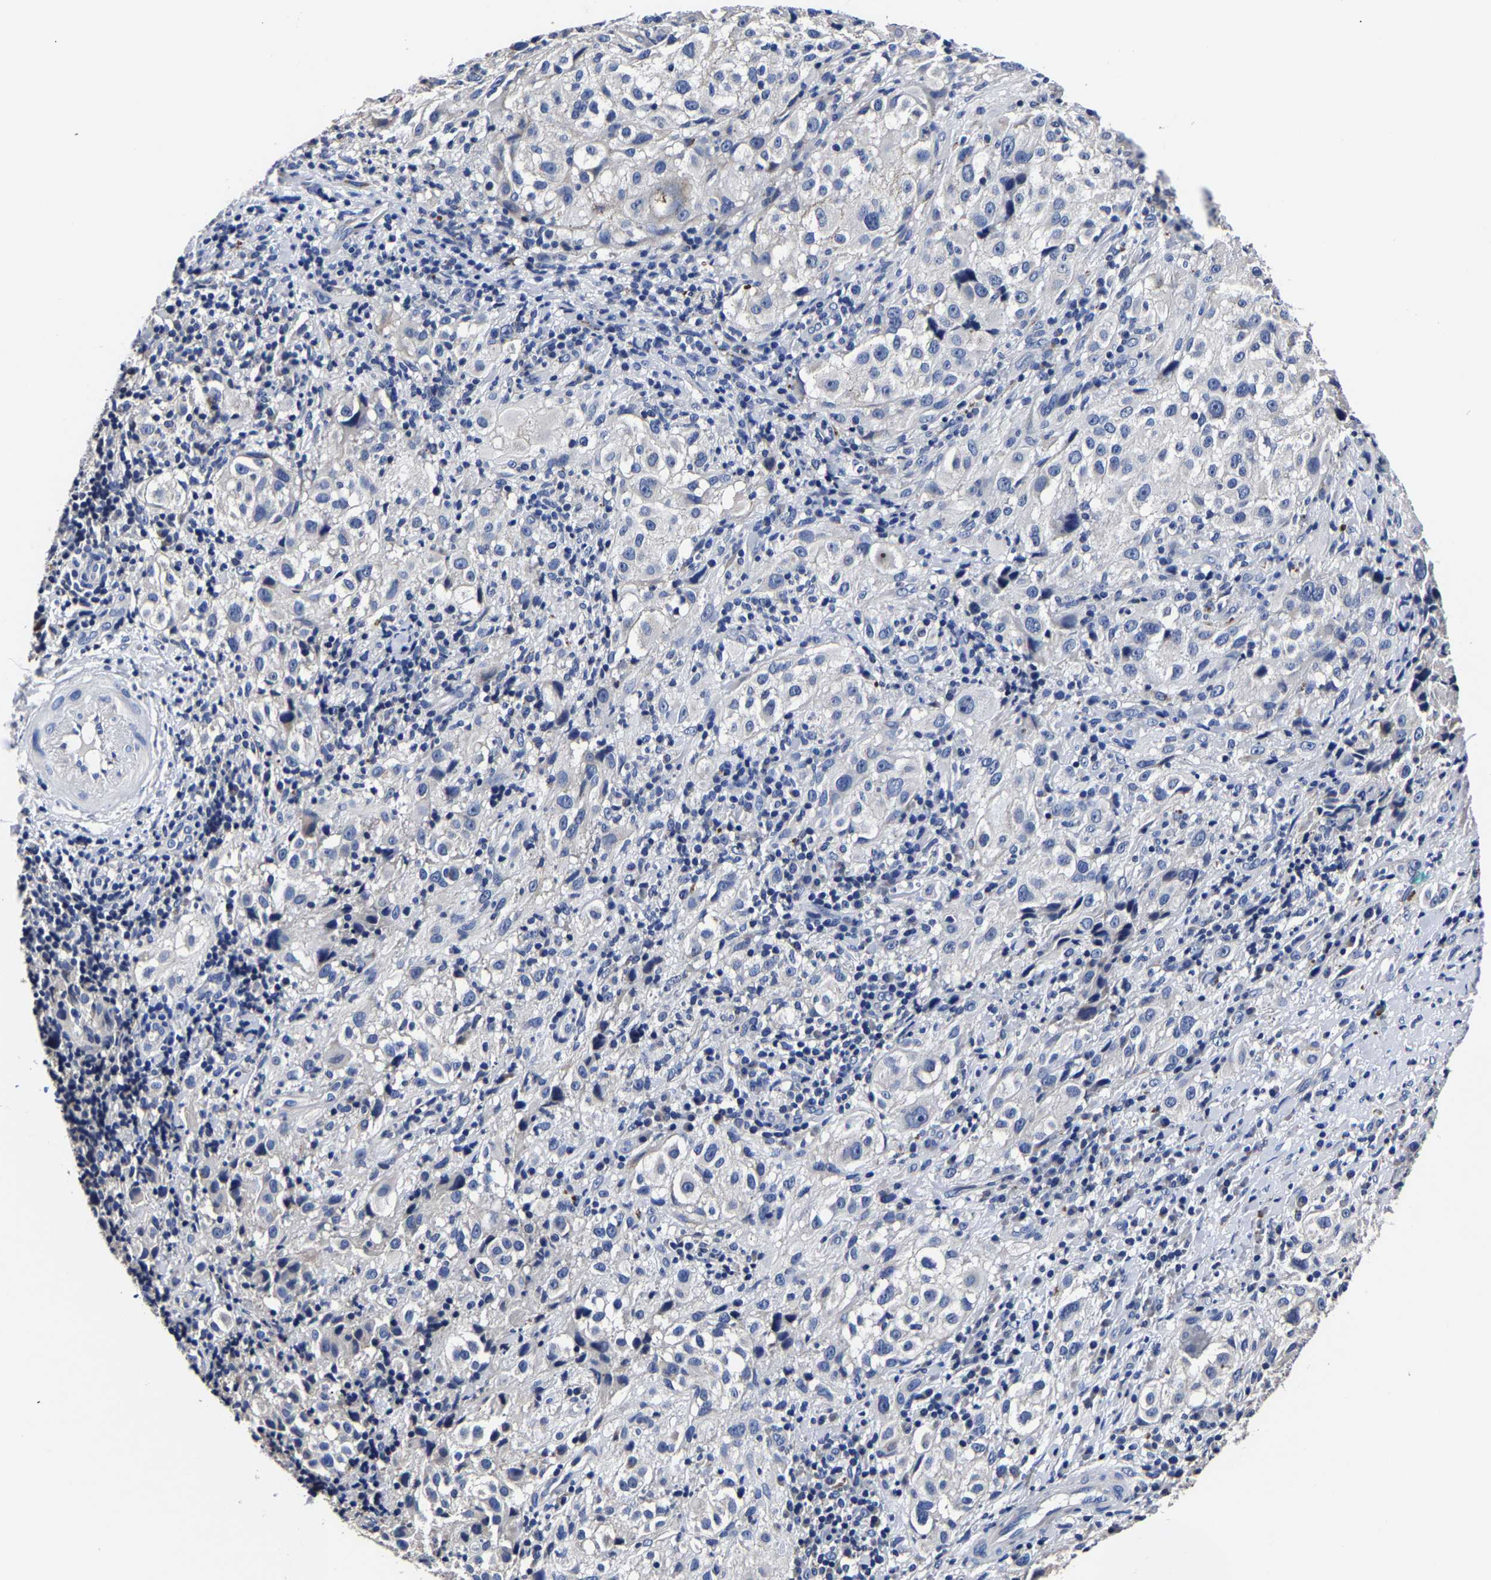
{"staining": {"intensity": "negative", "quantity": "none", "location": "none"}, "tissue": "melanoma", "cell_type": "Tumor cells", "image_type": "cancer", "snomed": [{"axis": "morphology", "description": "Necrosis, NOS"}, {"axis": "morphology", "description": "Malignant melanoma, NOS"}, {"axis": "topography", "description": "Skin"}], "caption": "Tumor cells show no significant staining in malignant melanoma.", "gene": "AKAP4", "patient": {"sex": "female", "age": 87}}